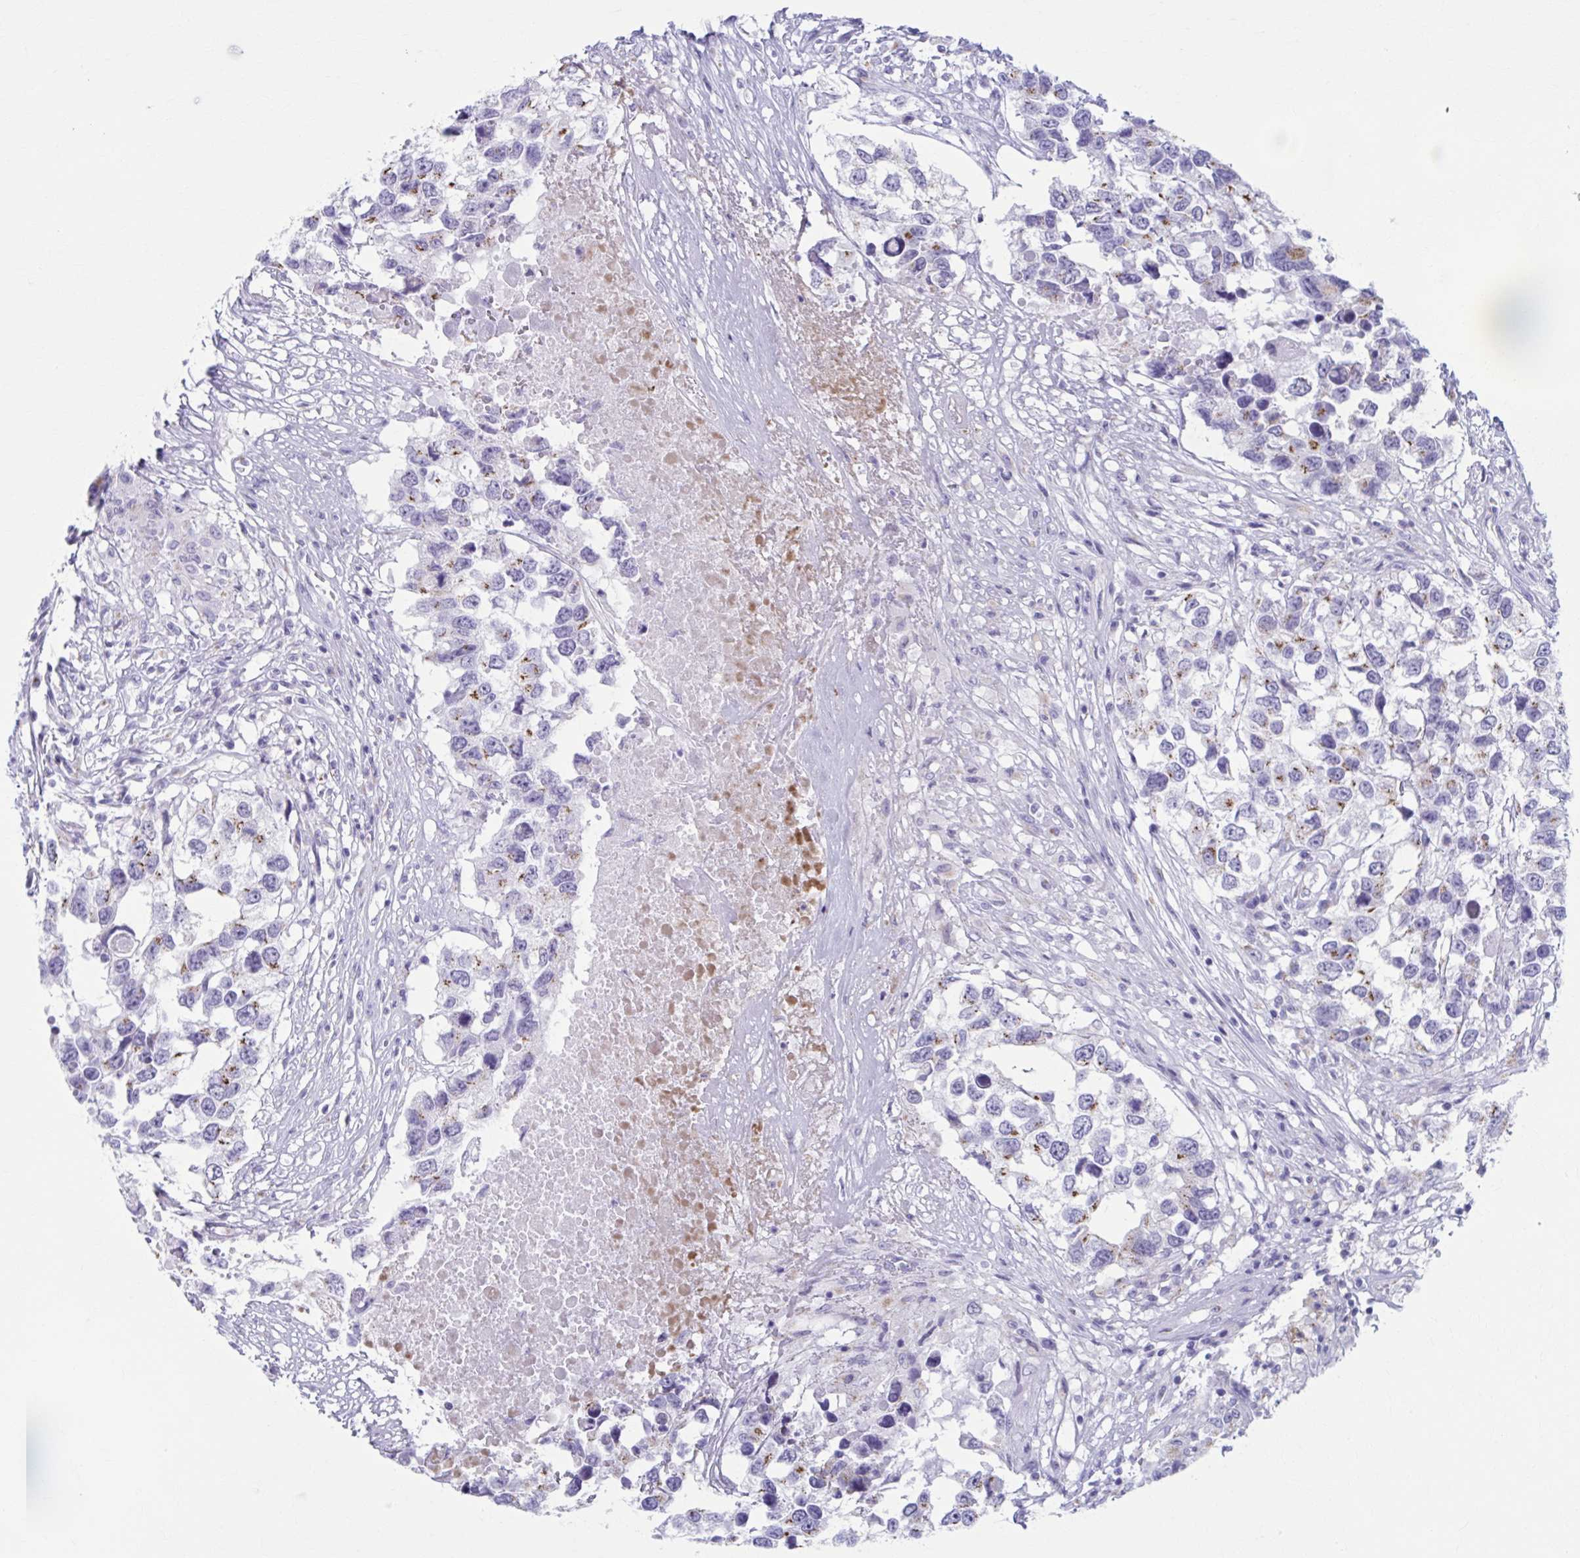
{"staining": {"intensity": "weak", "quantity": "25%-75%", "location": "cytoplasmic/membranous"}, "tissue": "testis cancer", "cell_type": "Tumor cells", "image_type": "cancer", "snomed": [{"axis": "morphology", "description": "Carcinoma, Embryonal, NOS"}, {"axis": "topography", "description": "Testis"}], "caption": "DAB (3,3'-diaminobenzidine) immunohistochemical staining of human testis cancer (embryonal carcinoma) displays weak cytoplasmic/membranous protein positivity in about 25%-75% of tumor cells. The staining was performed using DAB (3,3'-diaminobenzidine) to visualize the protein expression in brown, while the nuclei were stained in blue with hematoxylin (Magnification: 20x).", "gene": "KCNE2", "patient": {"sex": "male", "age": 83}}